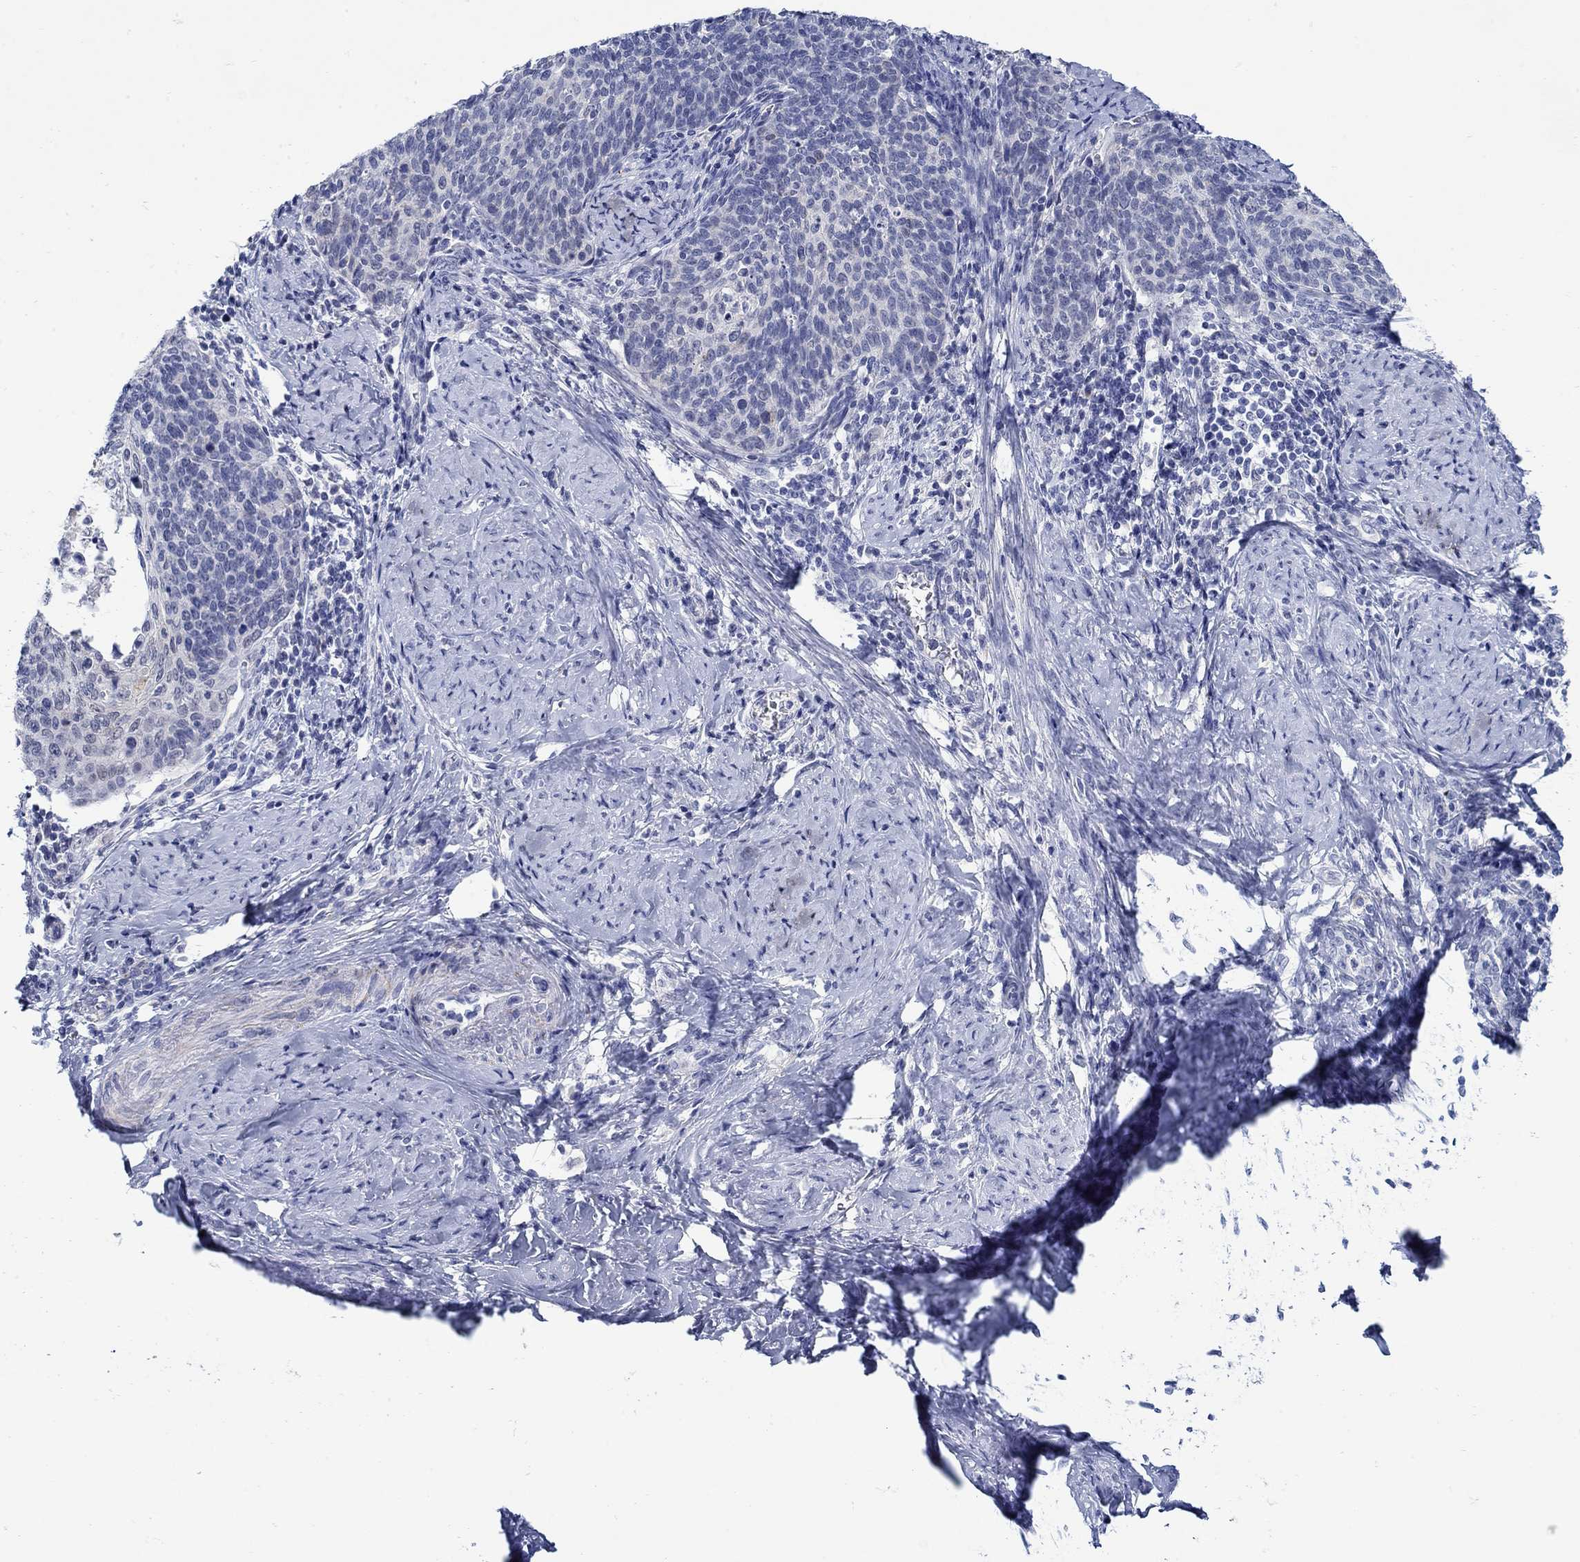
{"staining": {"intensity": "negative", "quantity": "none", "location": "none"}, "tissue": "cervical cancer", "cell_type": "Tumor cells", "image_type": "cancer", "snomed": [{"axis": "morphology", "description": "Normal tissue, NOS"}, {"axis": "morphology", "description": "Squamous cell carcinoma, NOS"}, {"axis": "topography", "description": "Cervix"}], "caption": "Immunohistochemical staining of cervical cancer shows no significant positivity in tumor cells.", "gene": "MC2R", "patient": {"sex": "female", "age": 39}}